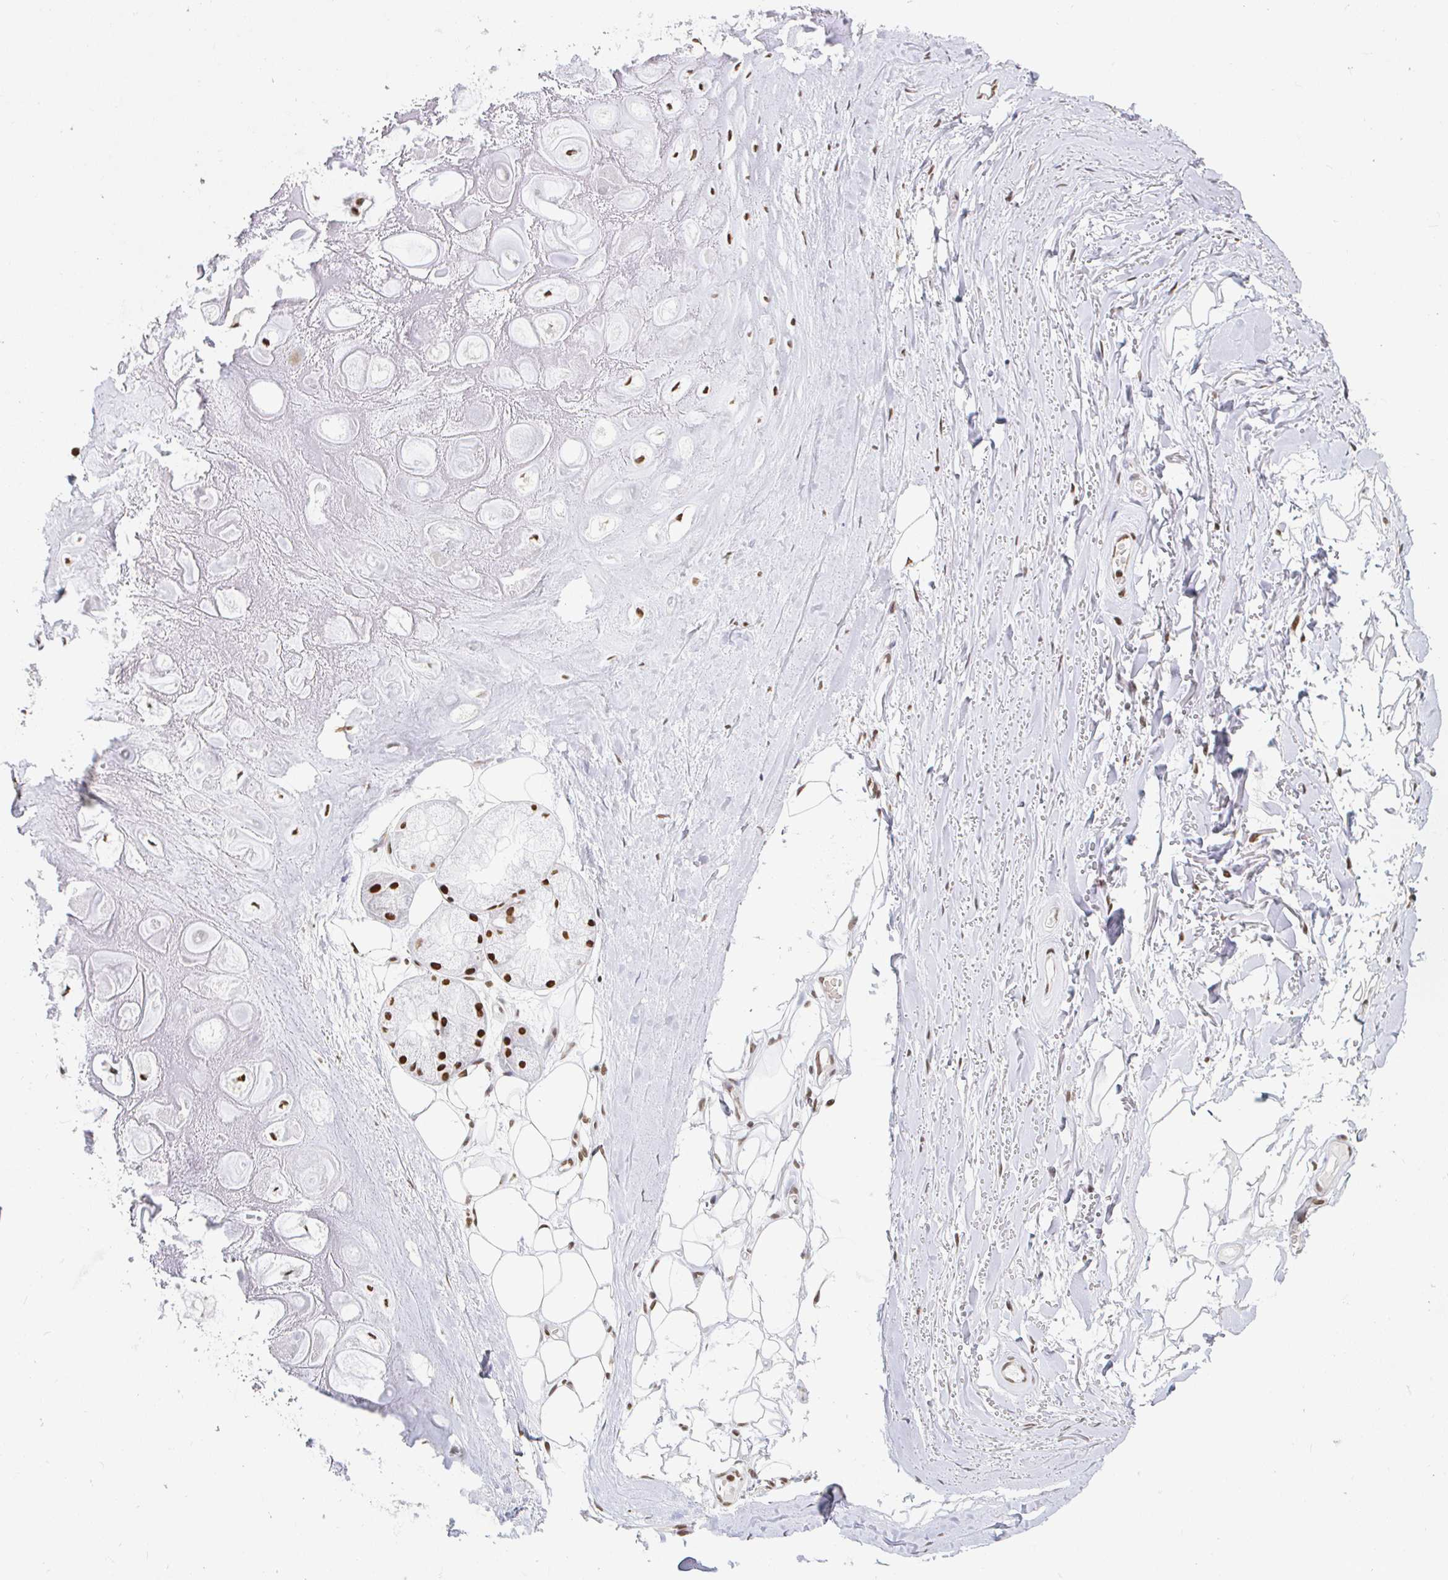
{"staining": {"intensity": "moderate", "quantity": "<25%", "location": "nuclear"}, "tissue": "adipose tissue", "cell_type": "Adipocytes", "image_type": "normal", "snomed": [{"axis": "morphology", "description": "Normal tissue, NOS"}, {"axis": "topography", "description": "Lymph node"}, {"axis": "topography", "description": "Cartilage tissue"}, {"axis": "topography", "description": "Nasopharynx"}], "caption": "The image exhibits staining of benign adipose tissue, revealing moderate nuclear protein positivity (brown color) within adipocytes. The protein of interest is stained brown, and the nuclei are stained in blue (DAB IHC with brightfield microscopy, high magnification).", "gene": "RBMXL1", "patient": {"sex": "male", "age": 63}}